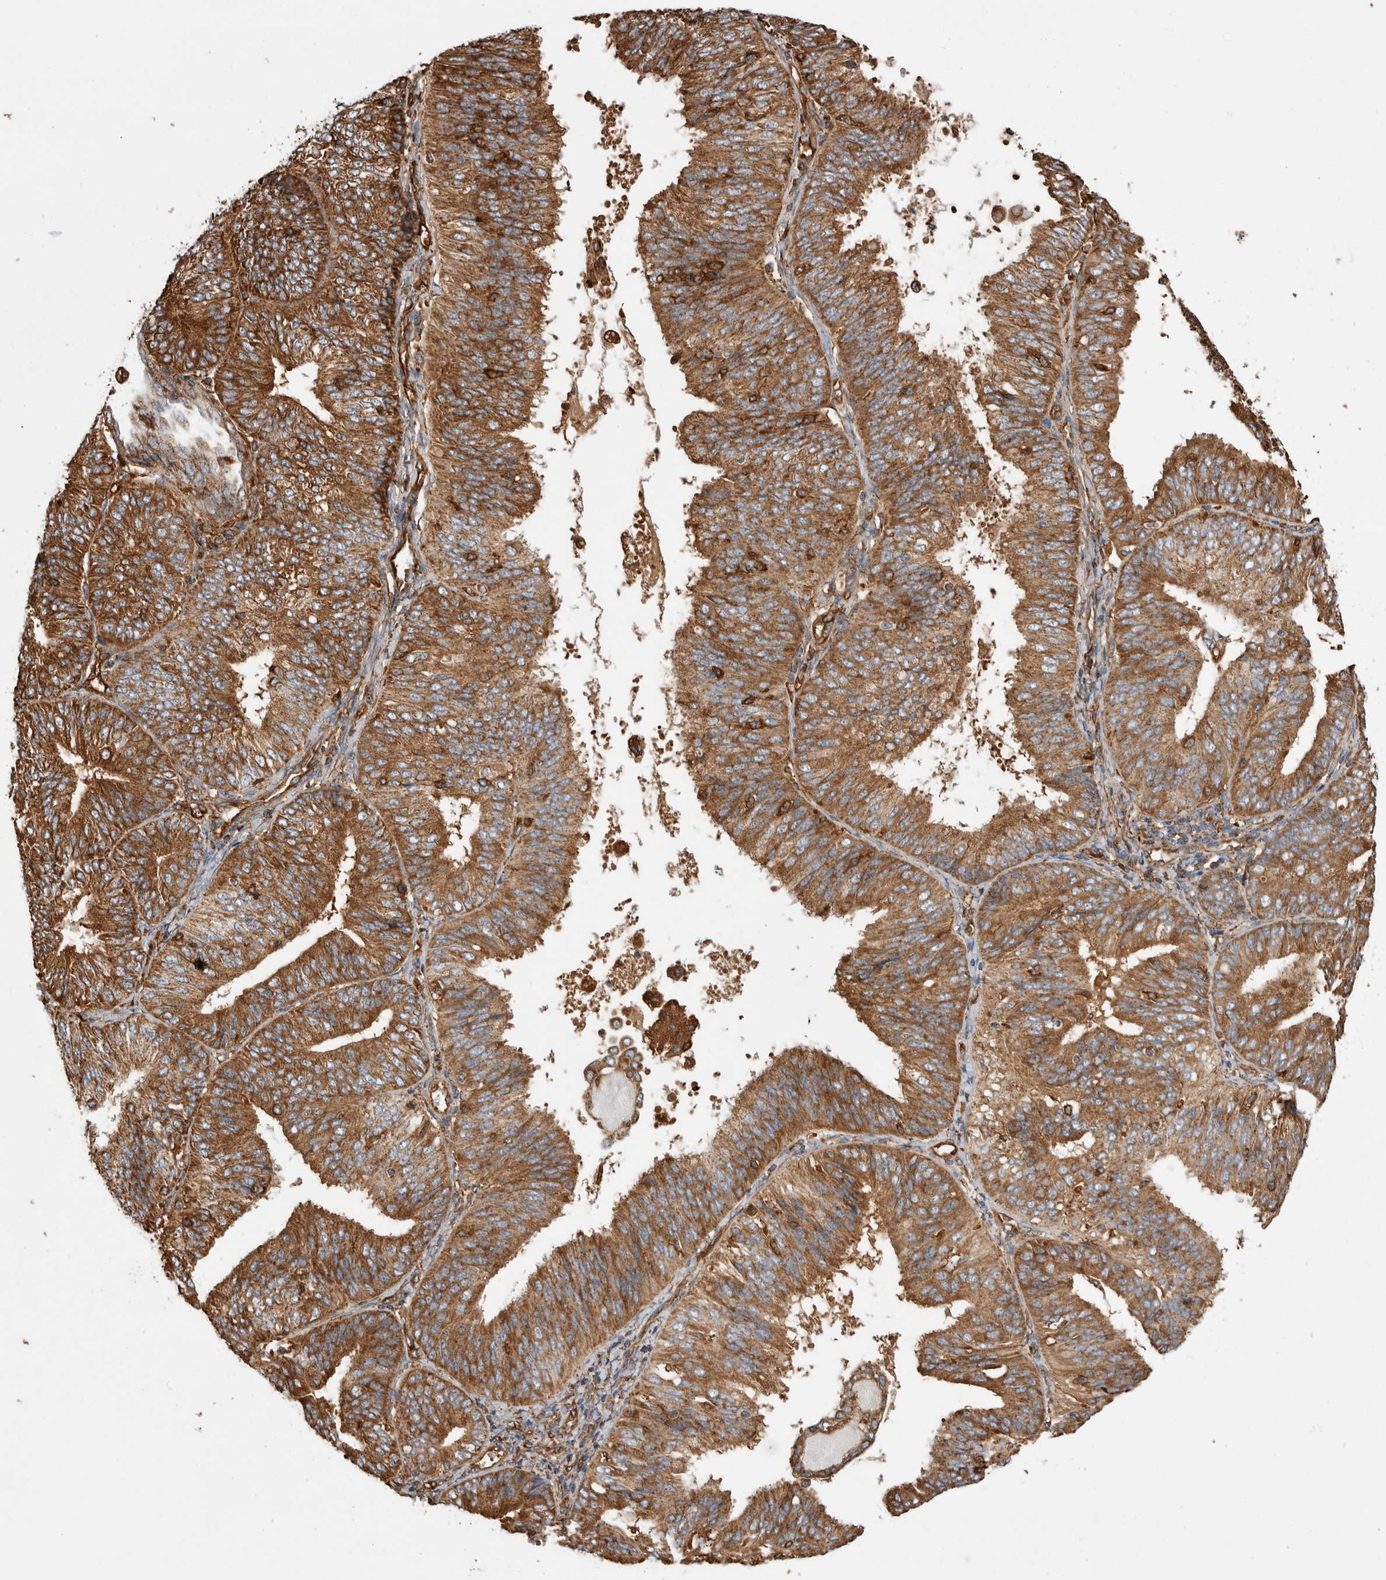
{"staining": {"intensity": "moderate", "quantity": ">75%", "location": "cytoplasmic/membranous"}, "tissue": "endometrial cancer", "cell_type": "Tumor cells", "image_type": "cancer", "snomed": [{"axis": "morphology", "description": "Adenocarcinoma, NOS"}, {"axis": "topography", "description": "Endometrium"}], "caption": "Tumor cells reveal moderate cytoplasmic/membranous expression in about >75% of cells in endometrial cancer.", "gene": "ZNF397", "patient": {"sex": "female", "age": 58}}